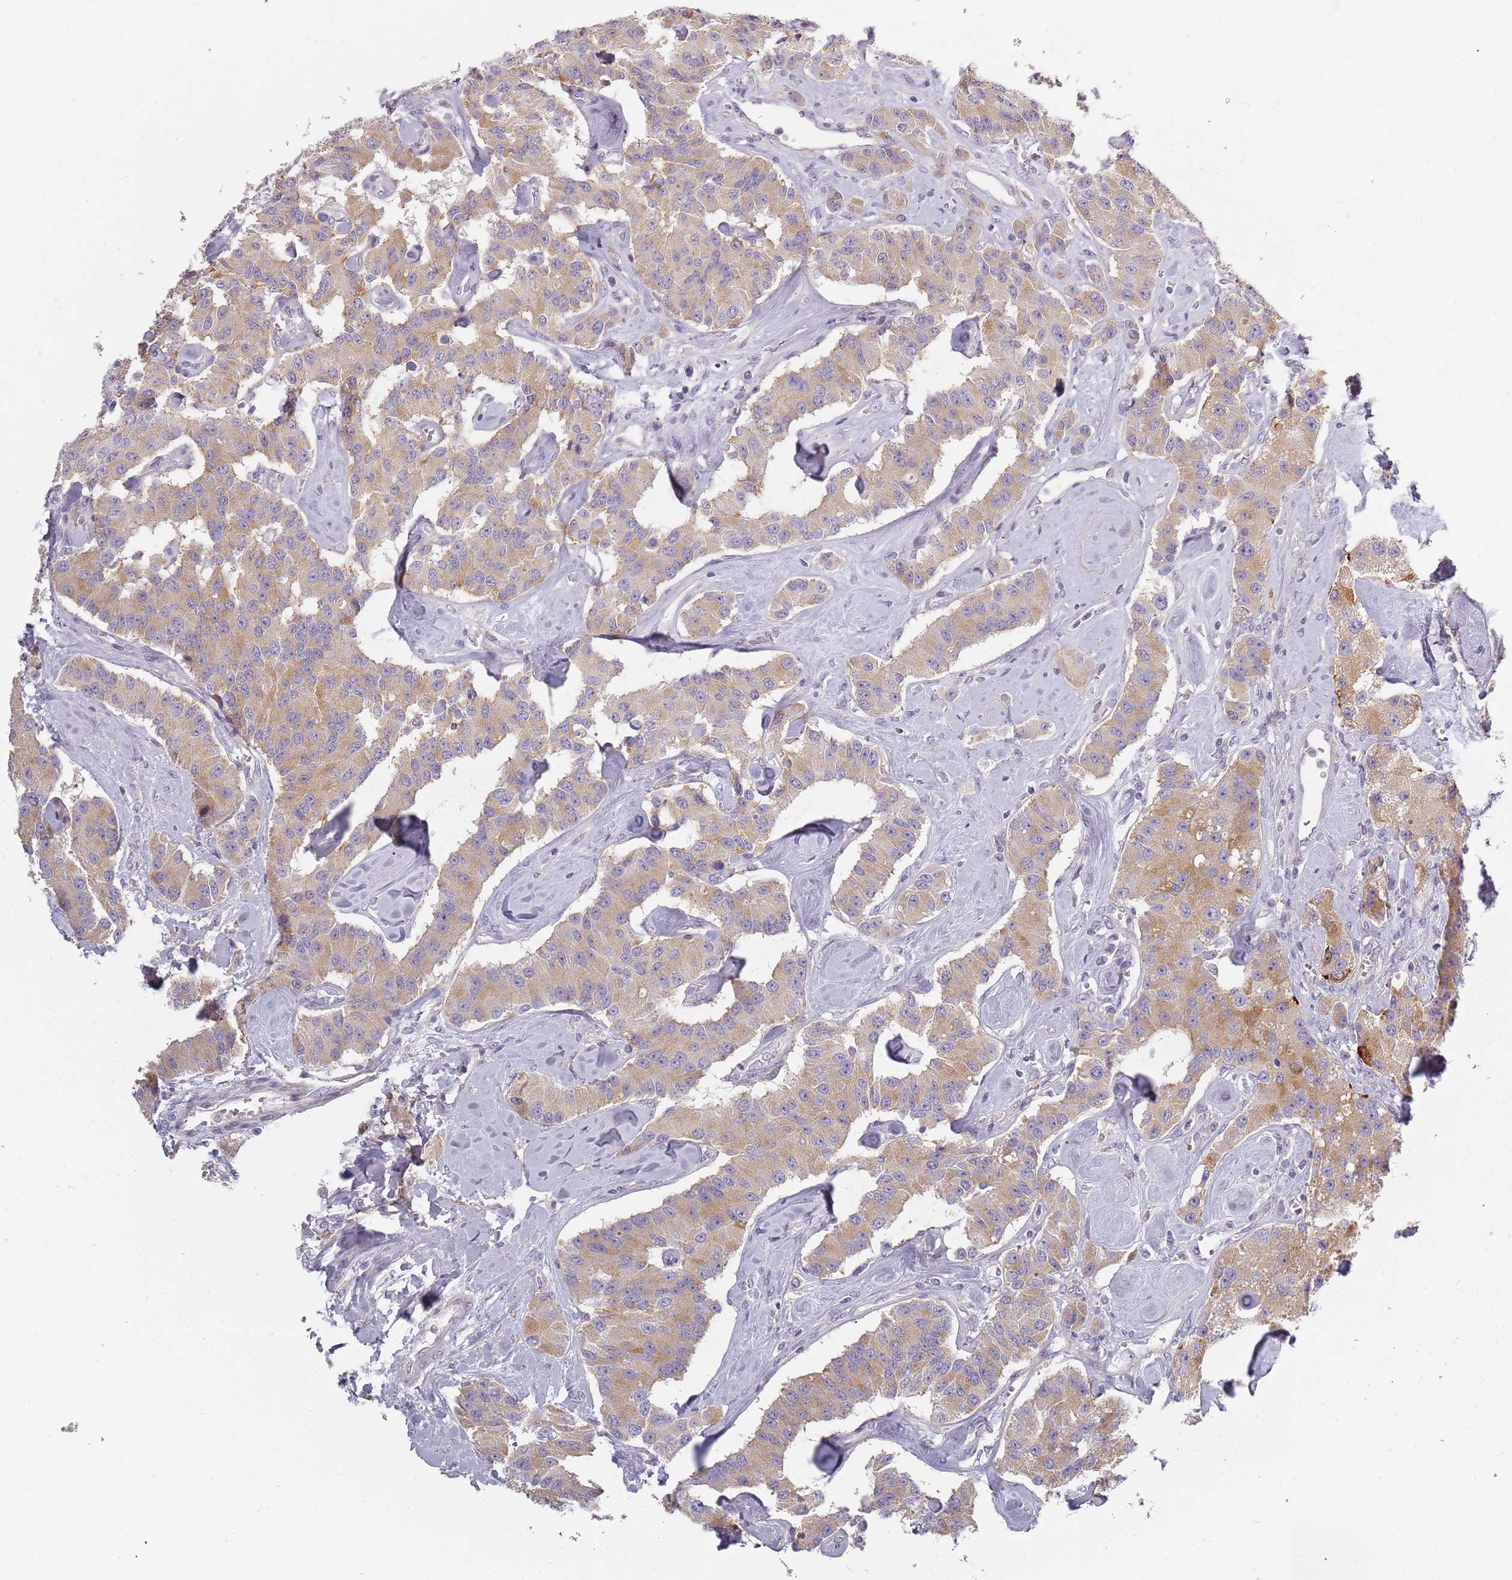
{"staining": {"intensity": "weak", "quantity": ">75%", "location": "cytoplasmic/membranous"}, "tissue": "carcinoid", "cell_type": "Tumor cells", "image_type": "cancer", "snomed": [{"axis": "morphology", "description": "Carcinoid, malignant, NOS"}, {"axis": "topography", "description": "Pancreas"}], "caption": "A histopathology image of human carcinoid stained for a protein demonstrates weak cytoplasmic/membranous brown staining in tumor cells.", "gene": "CC2D2B", "patient": {"sex": "male", "age": 41}}